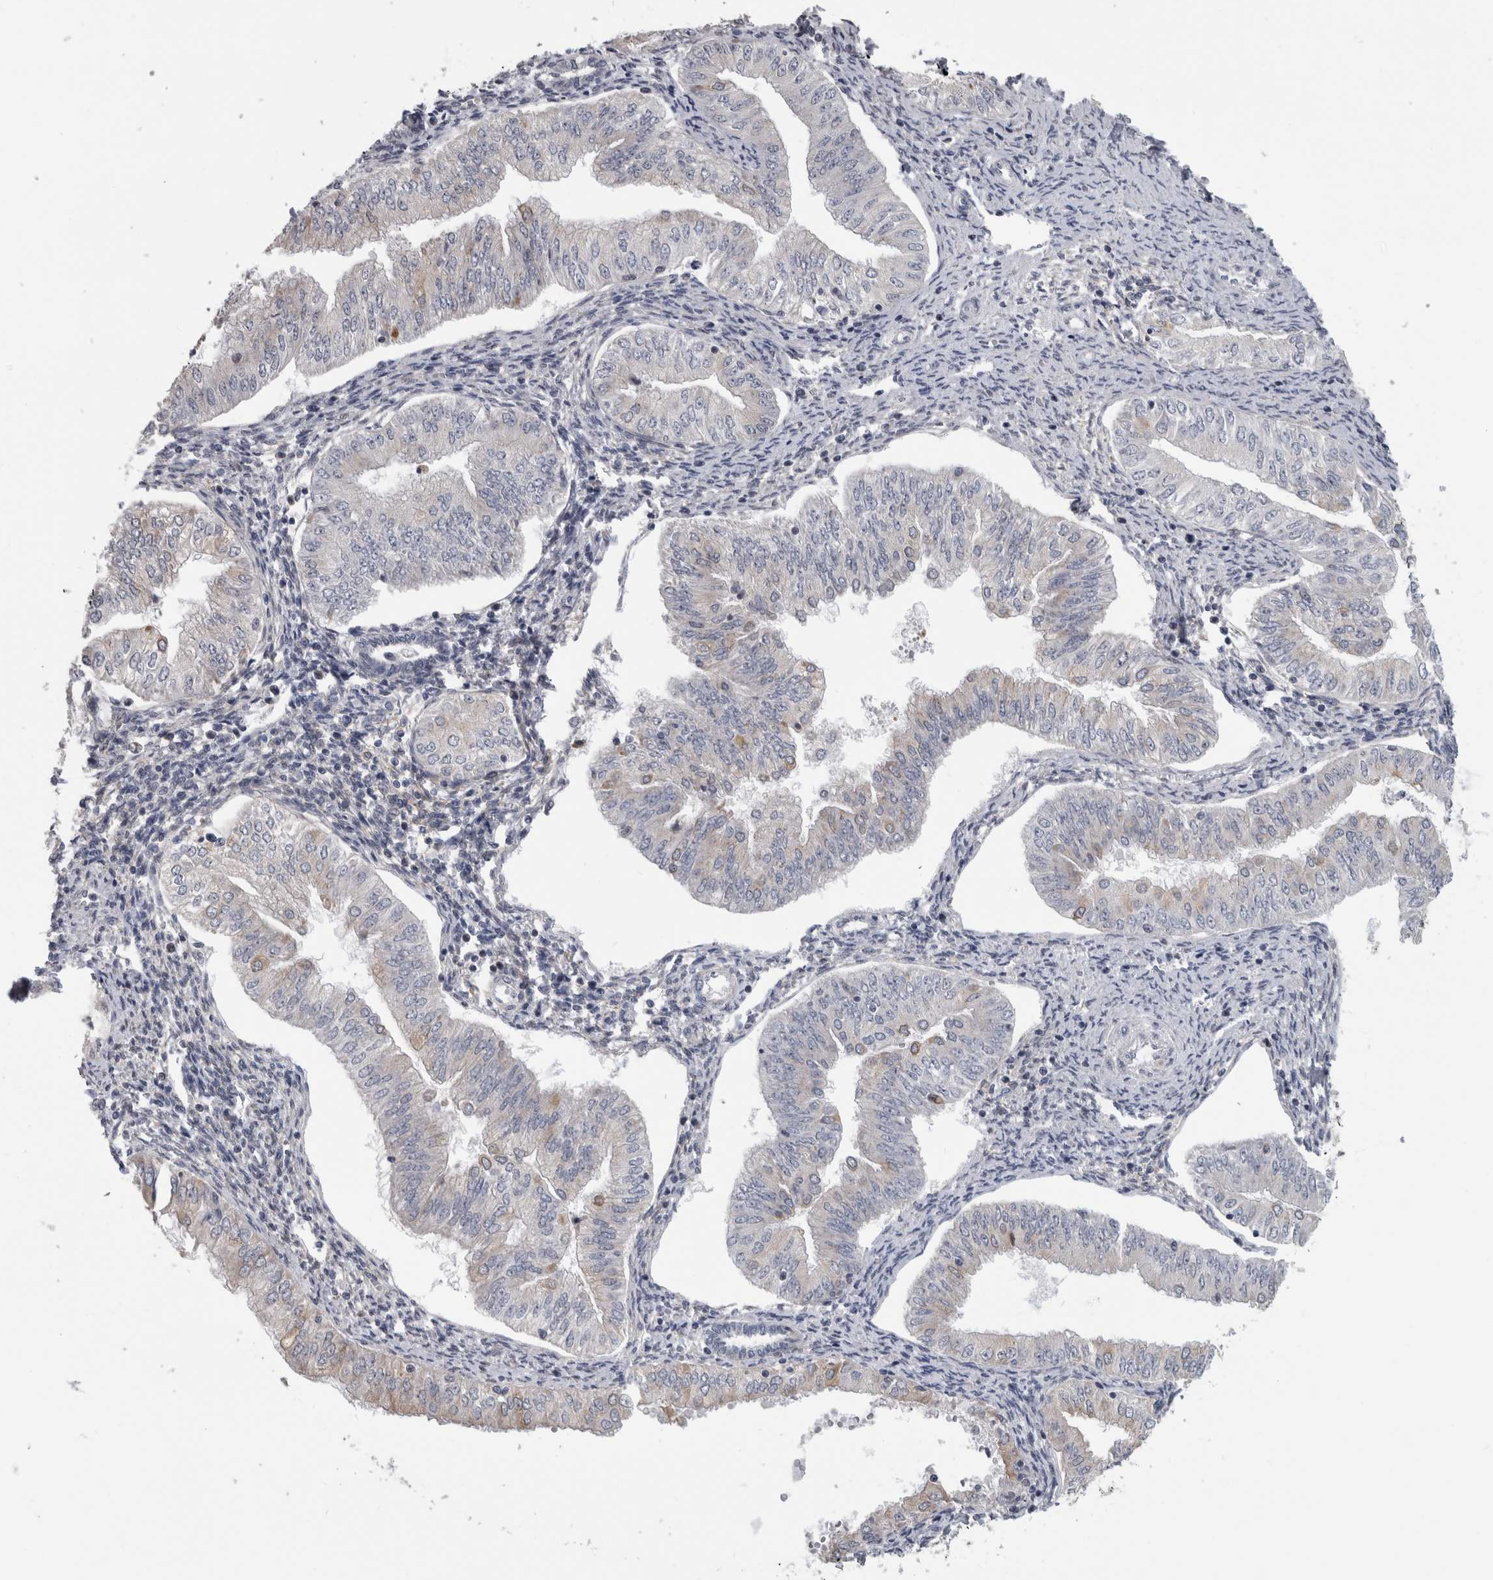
{"staining": {"intensity": "negative", "quantity": "none", "location": "none"}, "tissue": "endometrial cancer", "cell_type": "Tumor cells", "image_type": "cancer", "snomed": [{"axis": "morphology", "description": "Normal tissue, NOS"}, {"axis": "morphology", "description": "Adenocarcinoma, NOS"}, {"axis": "topography", "description": "Endometrium"}], "caption": "Immunohistochemistry (IHC) micrograph of neoplastic tissue: human endometrial cancer stained with DAB (3,3'-diaminobenzidine) shows no significant protein expression in tumor cells.", "gene": "TMEM242", "patient": {"sex": "female", "age": 53}}